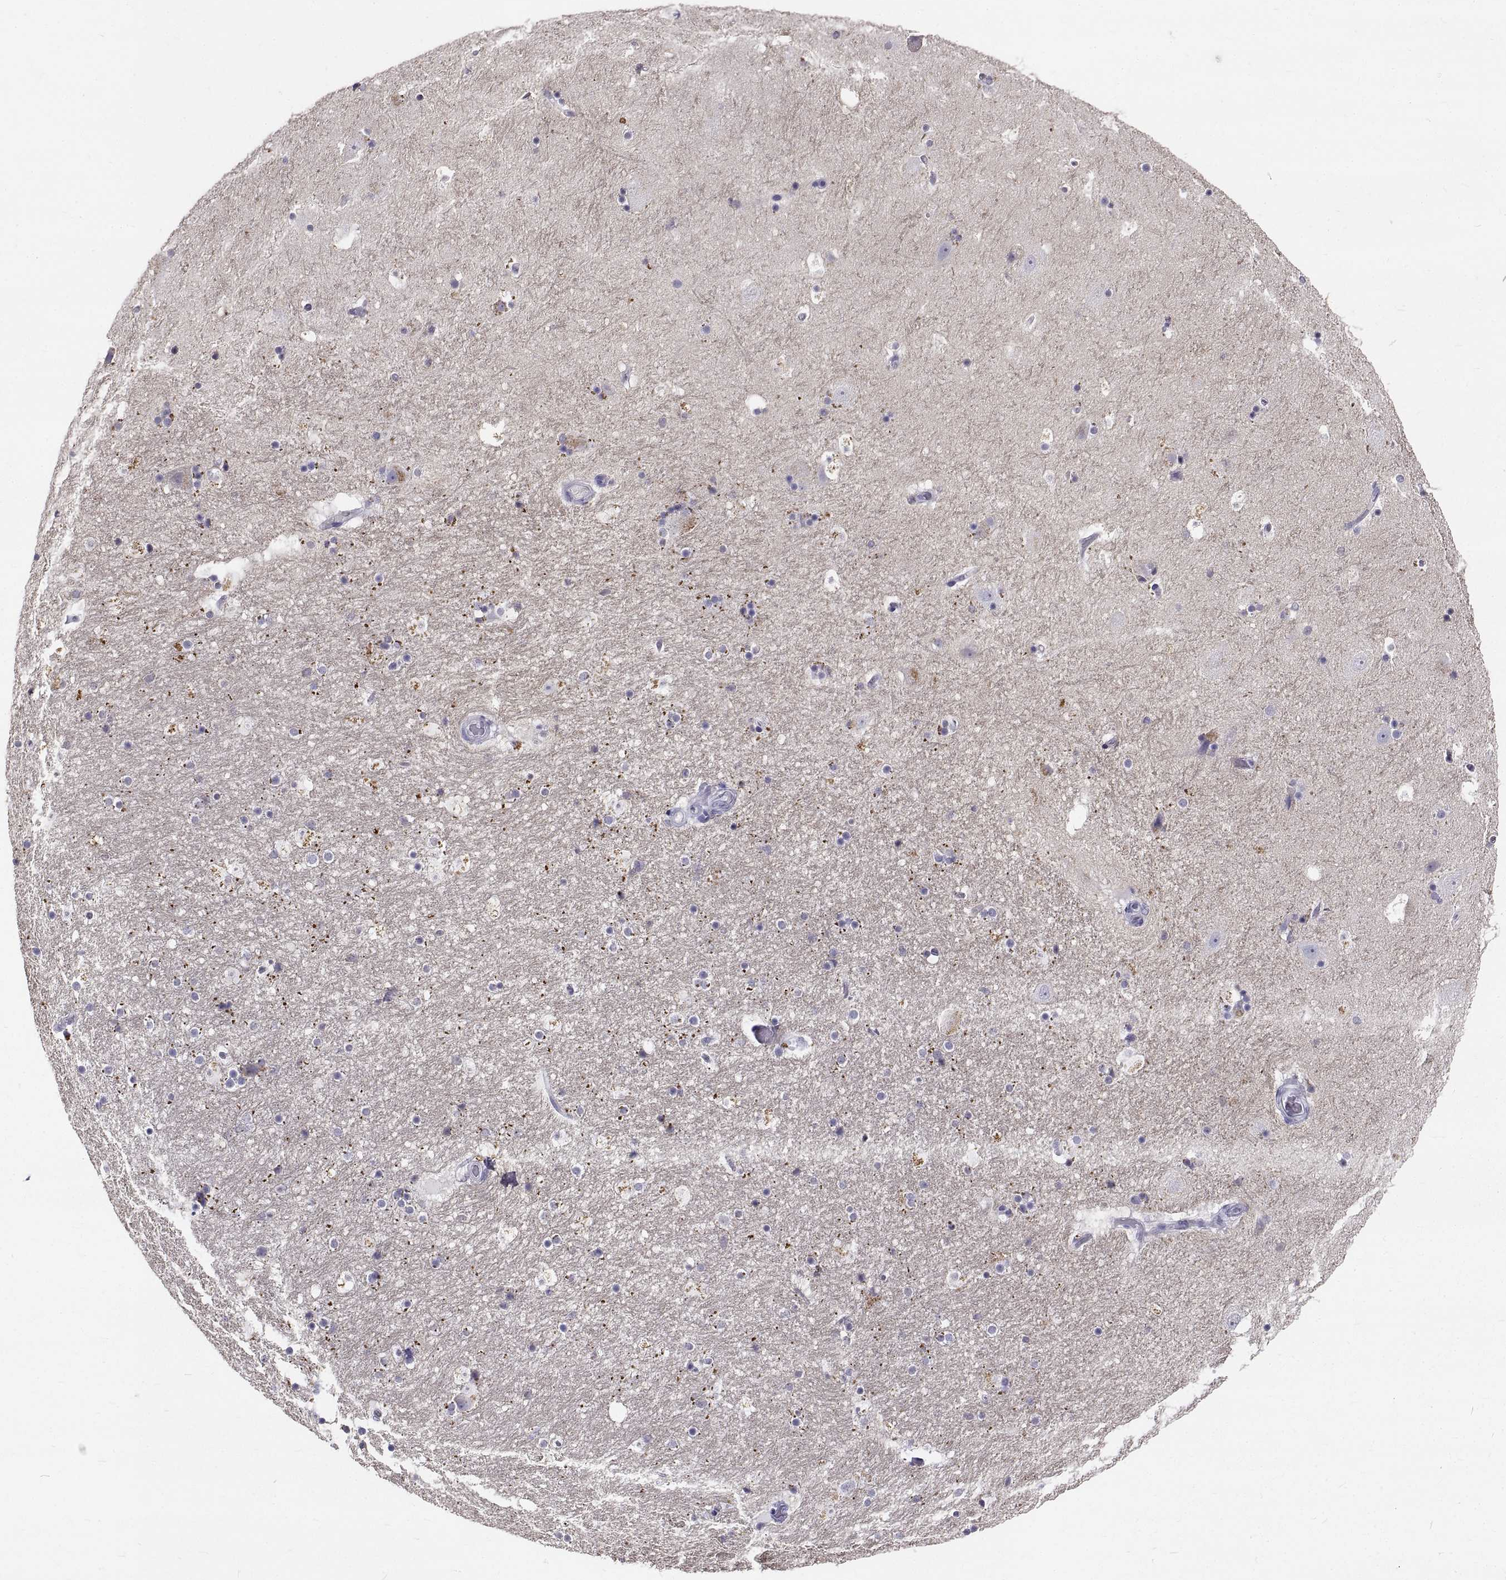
{"staining": {"intensity": "negative", "quantity": "none", "location": "none"}, "tissue": "hippocampus", "cell_type": "Glial cells", "image_type": "normal", "snomed": [{"axis": "morphology", "description": "Normal tissue, NOS"}, {"axis": "topography", "description": "Hippocampus"}], "caption": "Immunohistochemistry (IHC) image of unremarkable hippocampus: hippocampus stained with DAB displays no significant protein expression in glial cells.", "gene": "GNG12", "patient": {"sex": "male", "age": 51}}